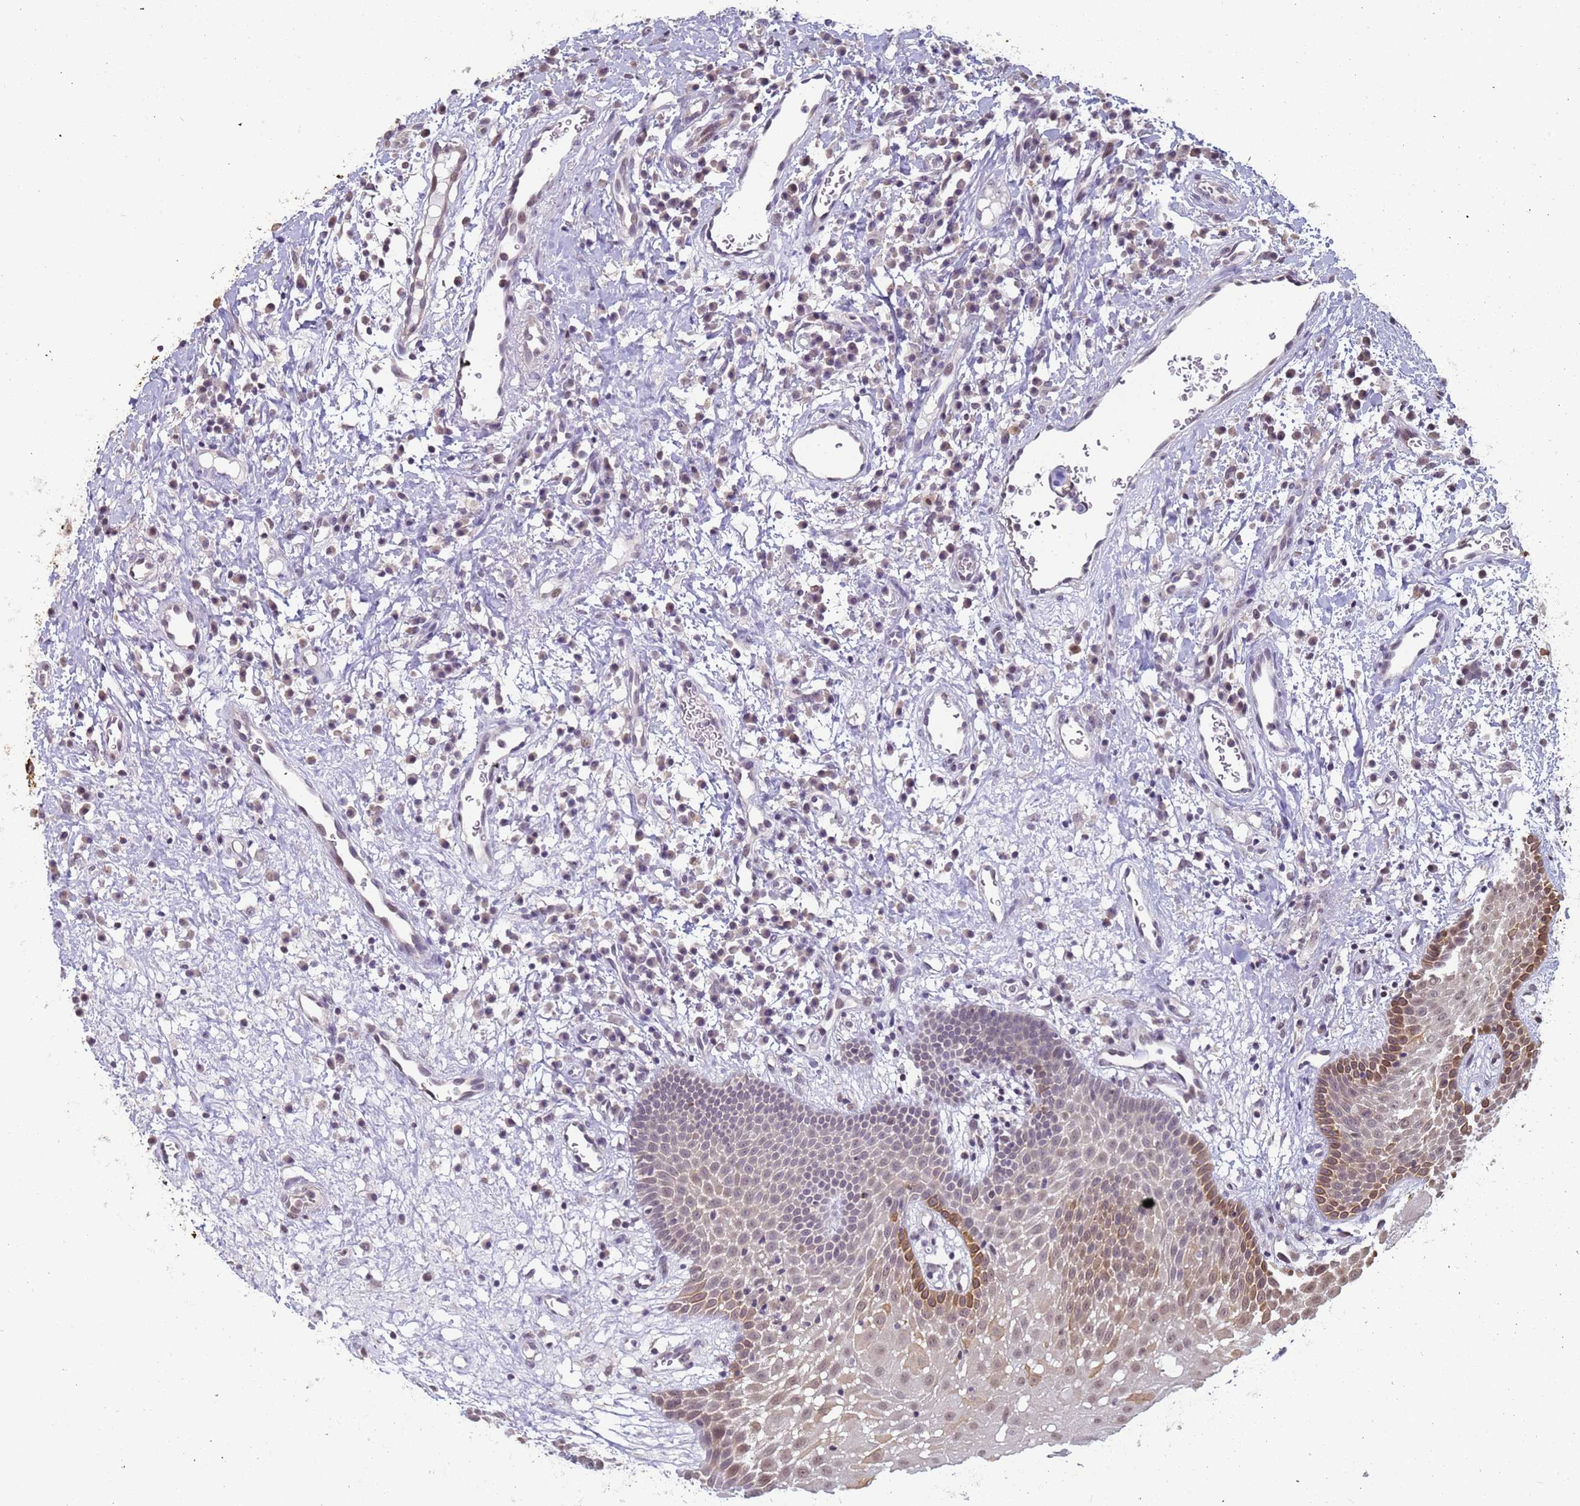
{"staining": {"intensity": "strong", "quantity": "<25%", "location": "cytoplasmic/membranous,nuclear"}, "tissue": "oral mucosa", "cell_type": "Squamous epithelial cells", "image_type": "normal", "snomed": [{"axis": "morphology", "description": "Normal tissue, NOS"}, {"axis": "topography", "description": "Oral tissue"}], "caption": "Immunohistochemistry of benign human oral mucosa shows medium levels of strong cytoplasmic/membranous,nuclear positivity in about <25% of squamous epithelial cells.", "gene": "VWA3A", "patient": {"sex": "male", "age": 74}}